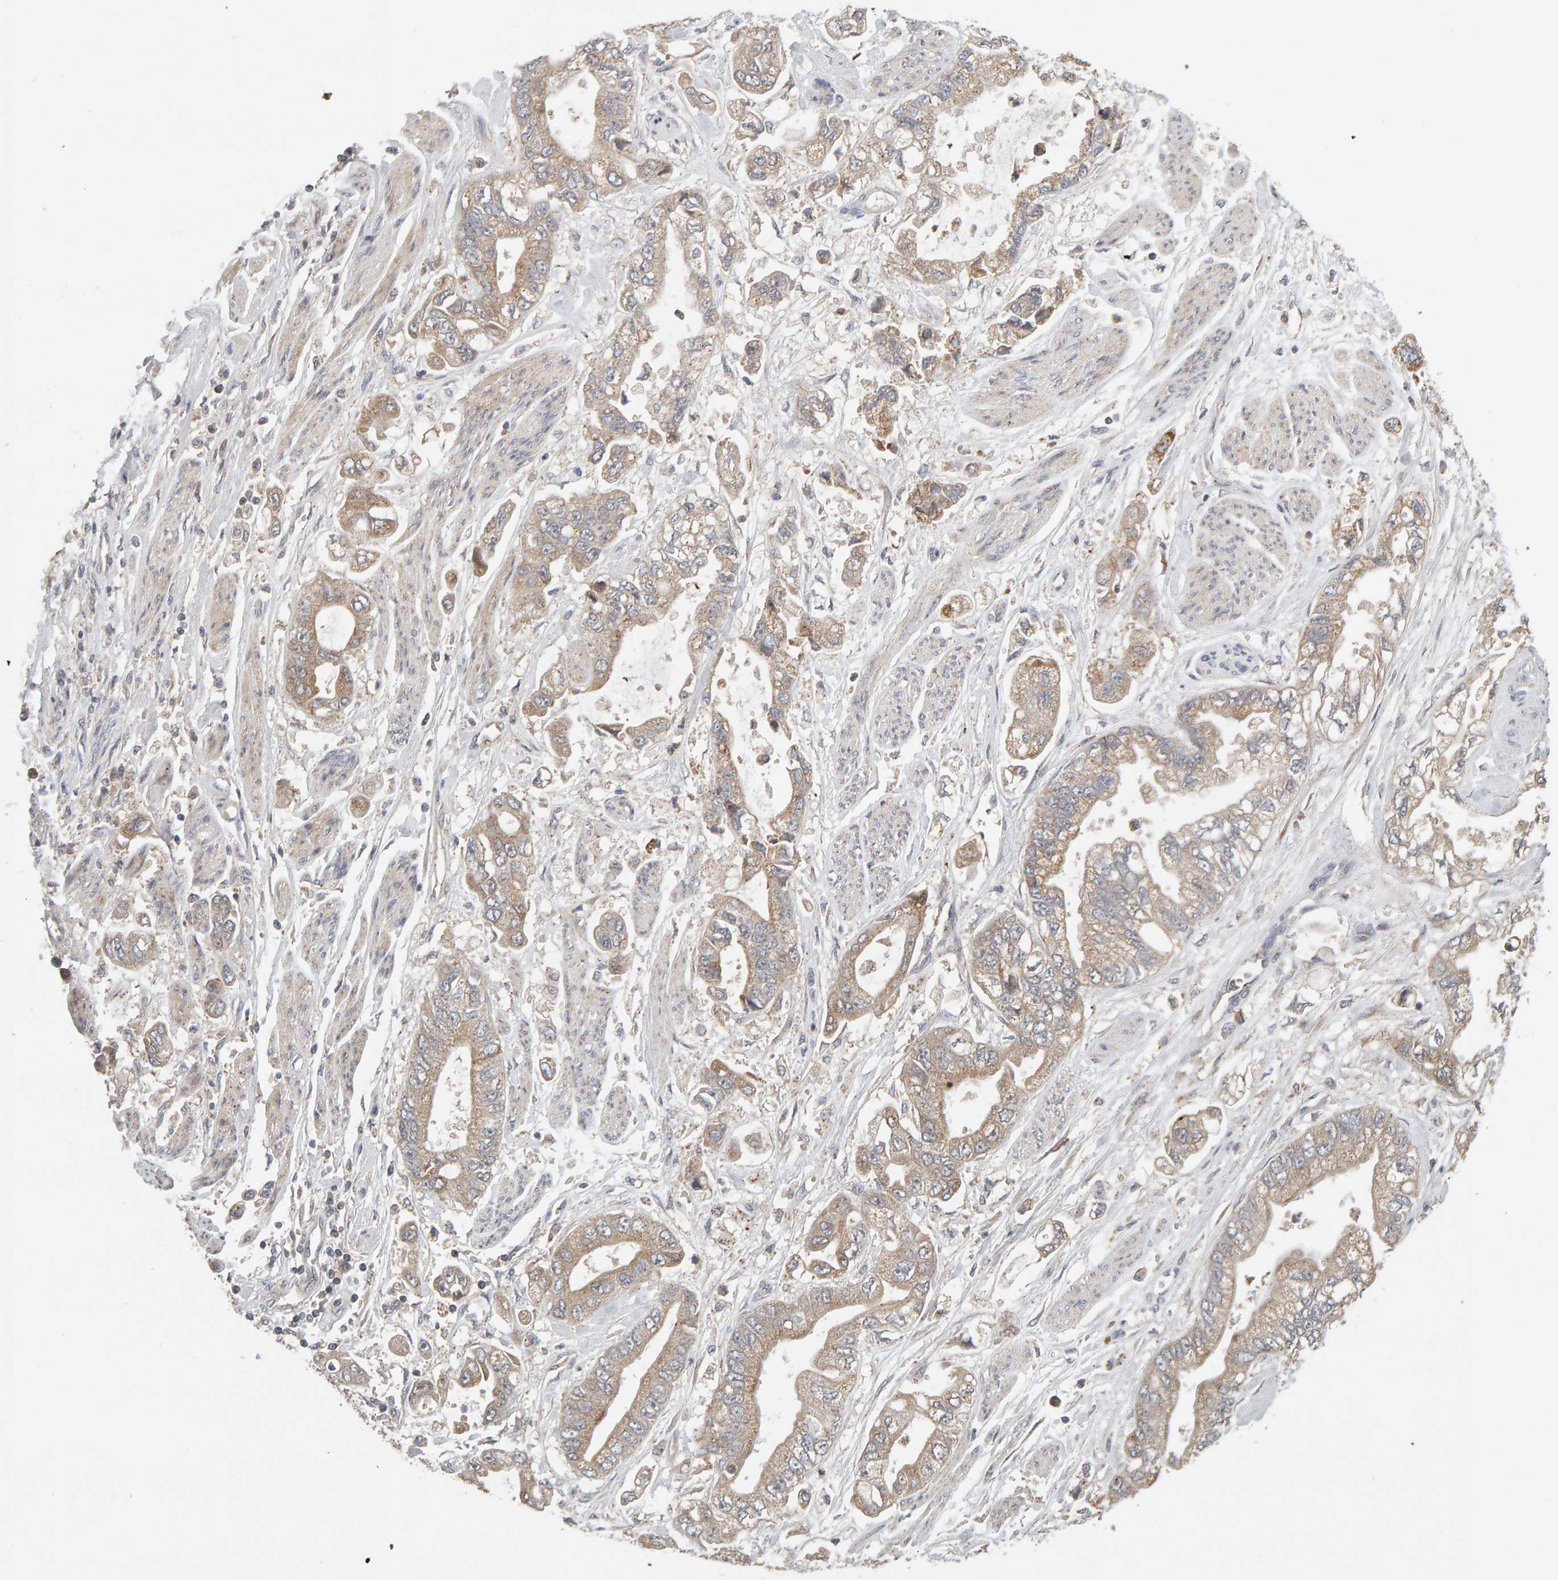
{"staining": {"intensity": "moderate", "quantity": ">75%", "location": "cytoplasmic/membranous"}, "tissue": "stomach cancer", "cell_type": "Tumor cells", "image_type": "cancer", "snomed": [{"axis": "morphology", "description": "Normal tissue, NOS"}, {"axis": "morphology", "description": "Adenocarcinoma, NOS"}, {"axis": "topography", "description": "Stomach"}], "caption": "Immunohistochemistry histopathology image of neoplastic tissue: human stomach adenocarcinoma stained using immunohistochemistry shows medium levels of moderate protein expression localized specifically in the cytoplasmic/membranous of tumor cells, appearing as a cytoplasmic/membranous brown color.", "gene": "DNAJC7", "patient": {"sex": "male", "age": 62}}